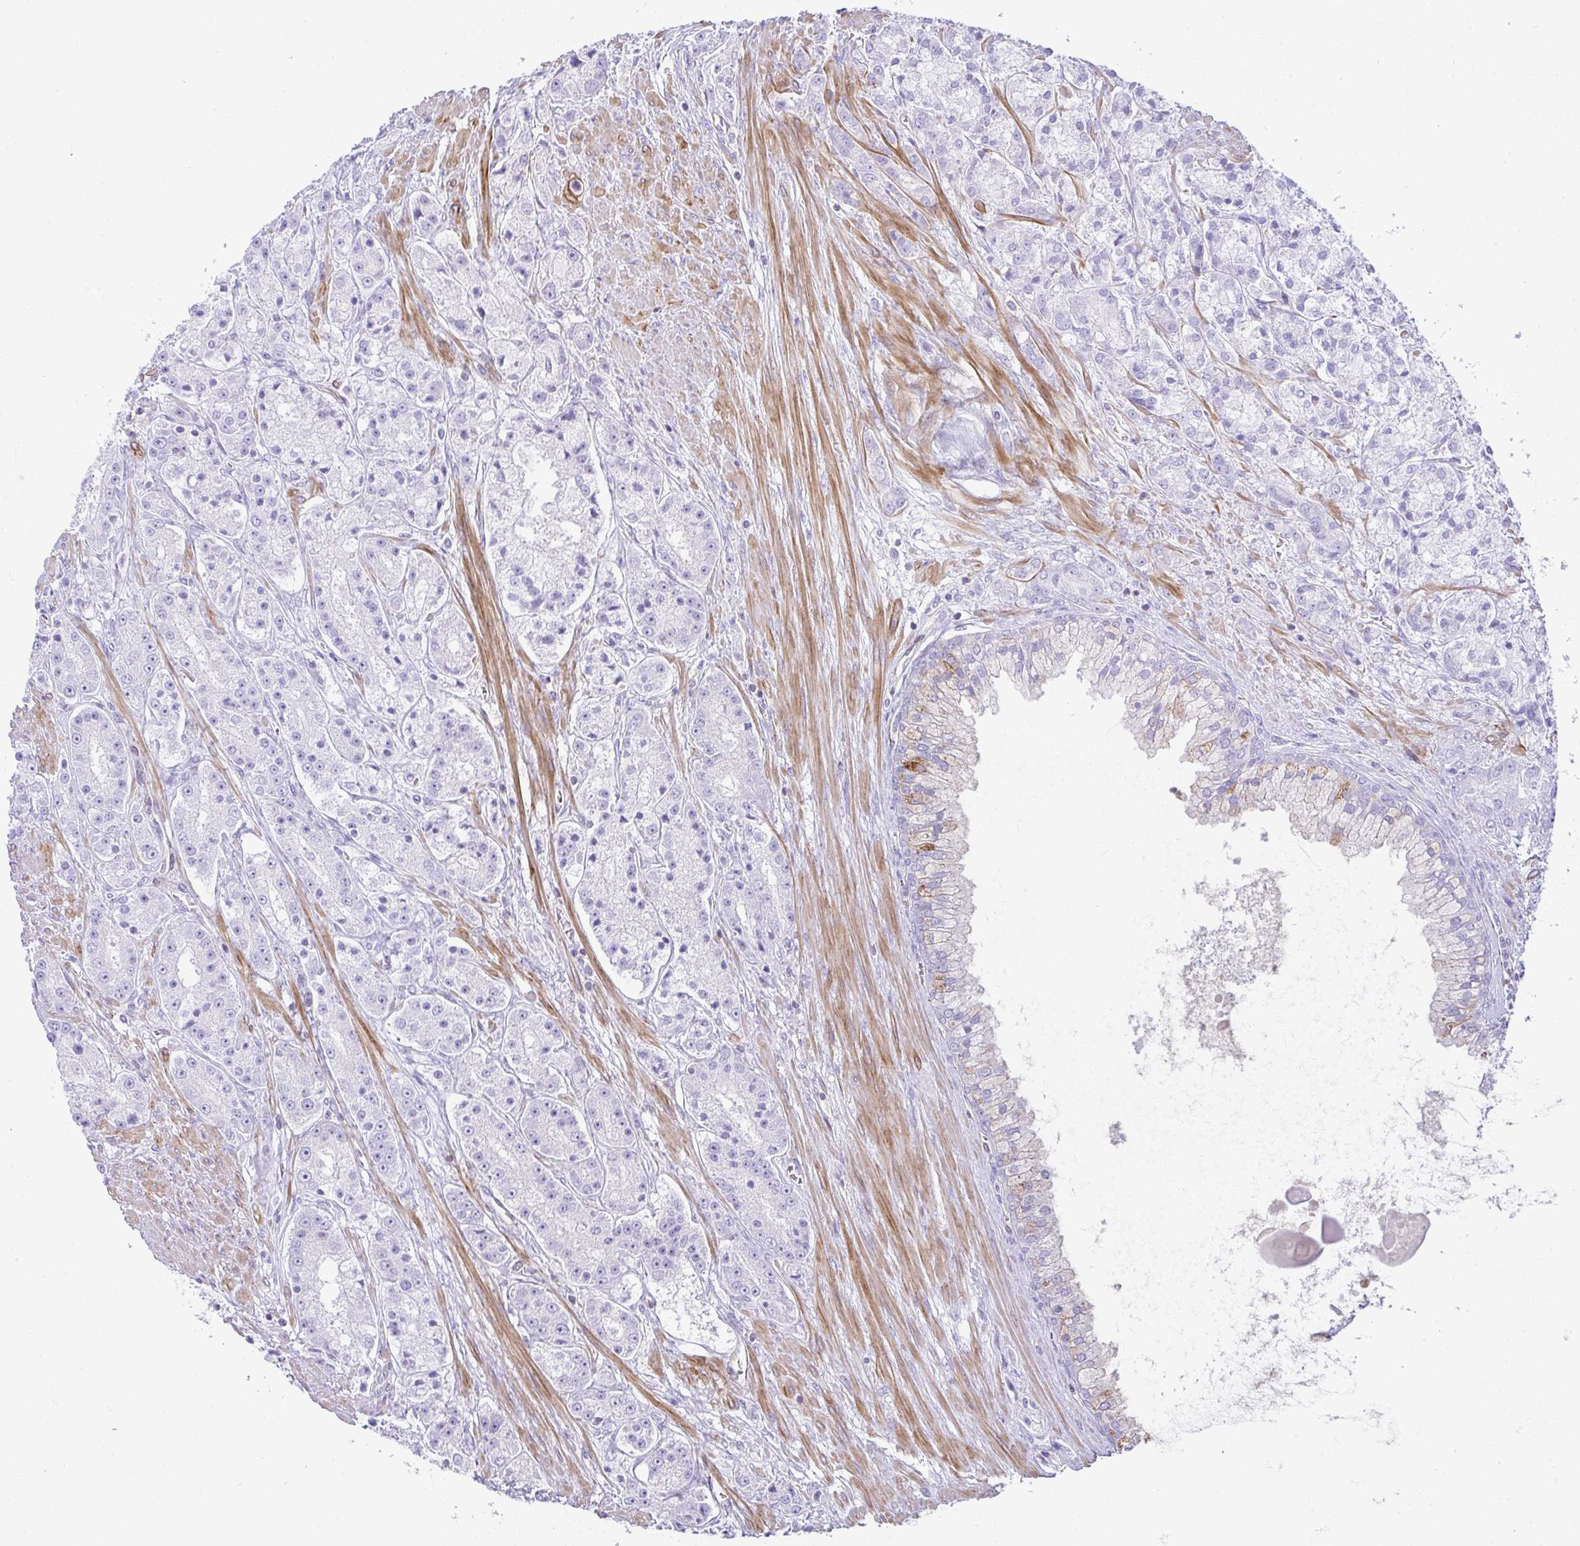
{"staining": {"intensity": "negative", "quantity": "none", "location": "none"}, "tissue": "prostate cancer", "cell_type": "Tumor cells", "image_type": "cancer", "snomed": [{"axis": "morphology", "description": "Adenocarcinoma, High grade"}, {"axis": "topography", "description": "Prostate"}], "caption": "Immunohistochemistry of prostate cancer (adenocarcinoma (high-grade)) reveals no expression in tumor cells.", "gene": "CDRT15", "patient": {"sex": "male", "age": 67}}